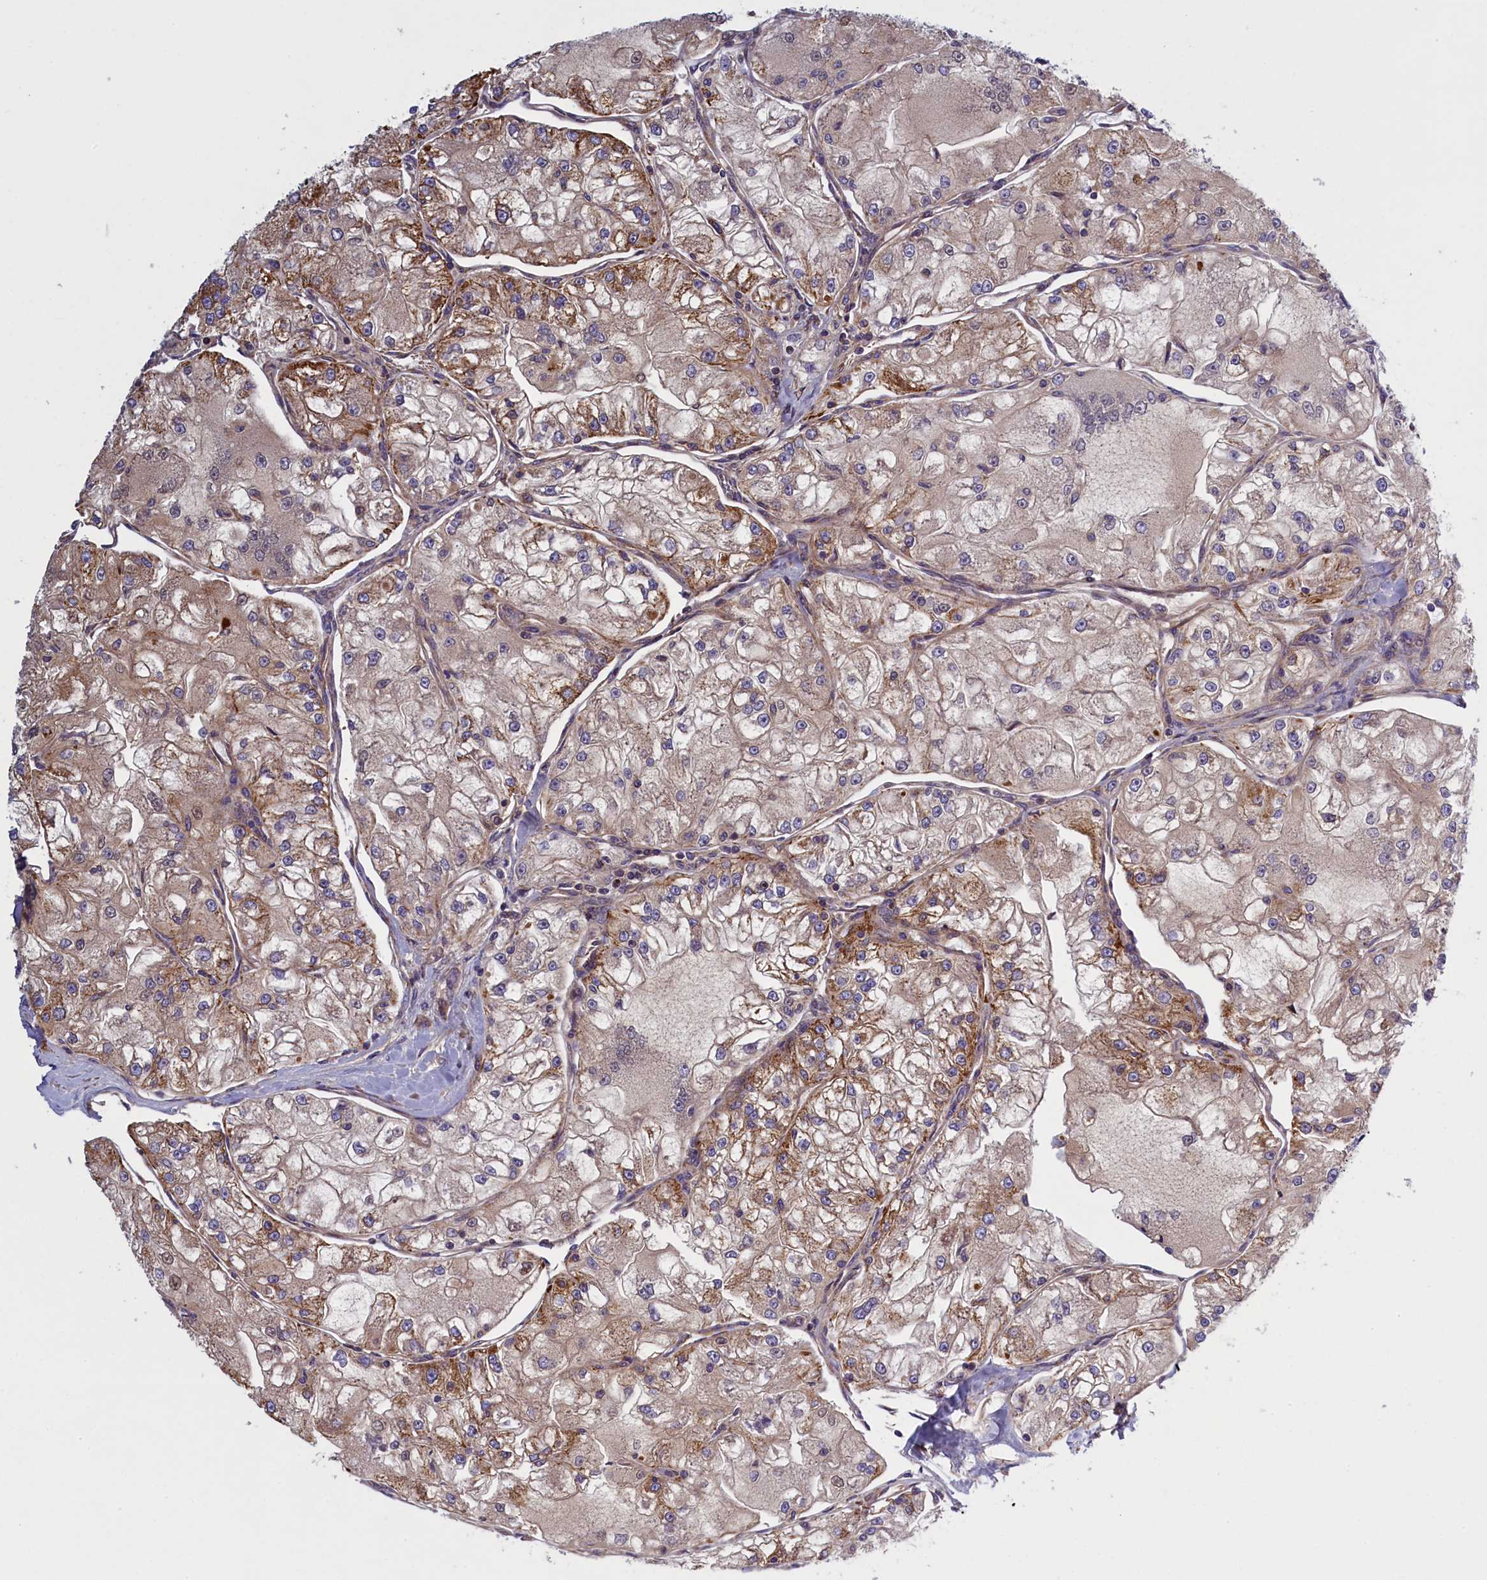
{"staining": {"intensity": "moderate", "quantity": "25%-75%", "location": "cytoplasmic/membranous"}, "tissue": "renal cancer", "cell_type": "Tumor cells", "image_type": "cancer", "snomed": [{"axis": "morphology", "description": "Adenocarcinoma, NOS"}, {"axis": "topography", "description": "Kidney"}], "caption": "Adenocarcinoma (renal) was stained to show a protein in brown. There is medium levels of moderate cytoplasmic/membranous expression in about 25%-75% of tumor cells.", "gene": "IFT122", "patient": {"sex": "female", "age": 72}}